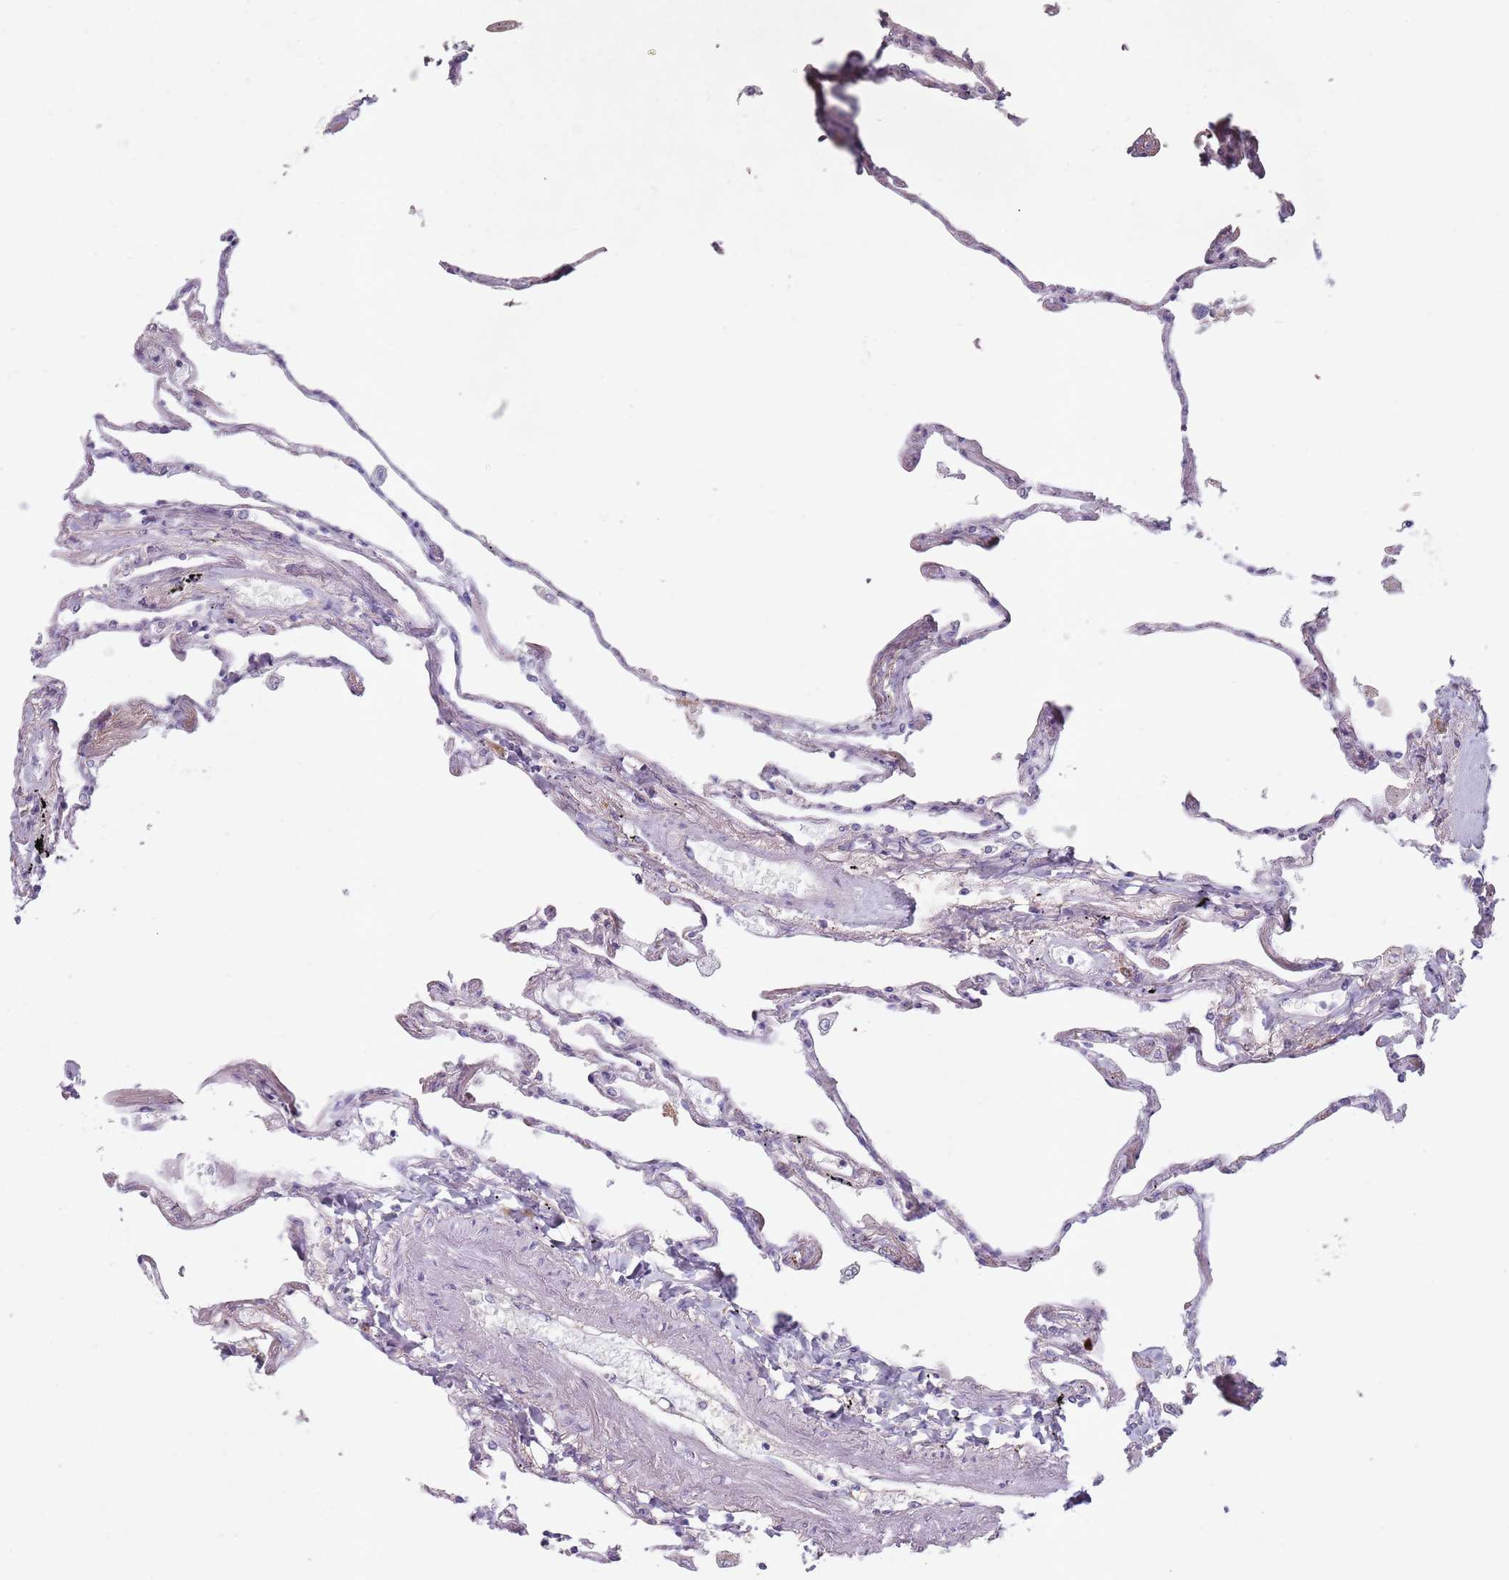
{"staining": {"intensity": "negative", "quantity": "none", "location": "none"}, "tissue": "lung", "cell_type": "Alveolar cells", "image_type": "normal", "snomed": [{"axis": "morphology", "description": "Normal tissue, NOS"}, {"axis": "topography", "description": "Lung"}], "caption": "This is an immunohistochemistry histopathology image of normal human lung. There is no staining in alveolar cells.", "gene": "STYK1", "patient": {"sex": "female", "age": 67}}